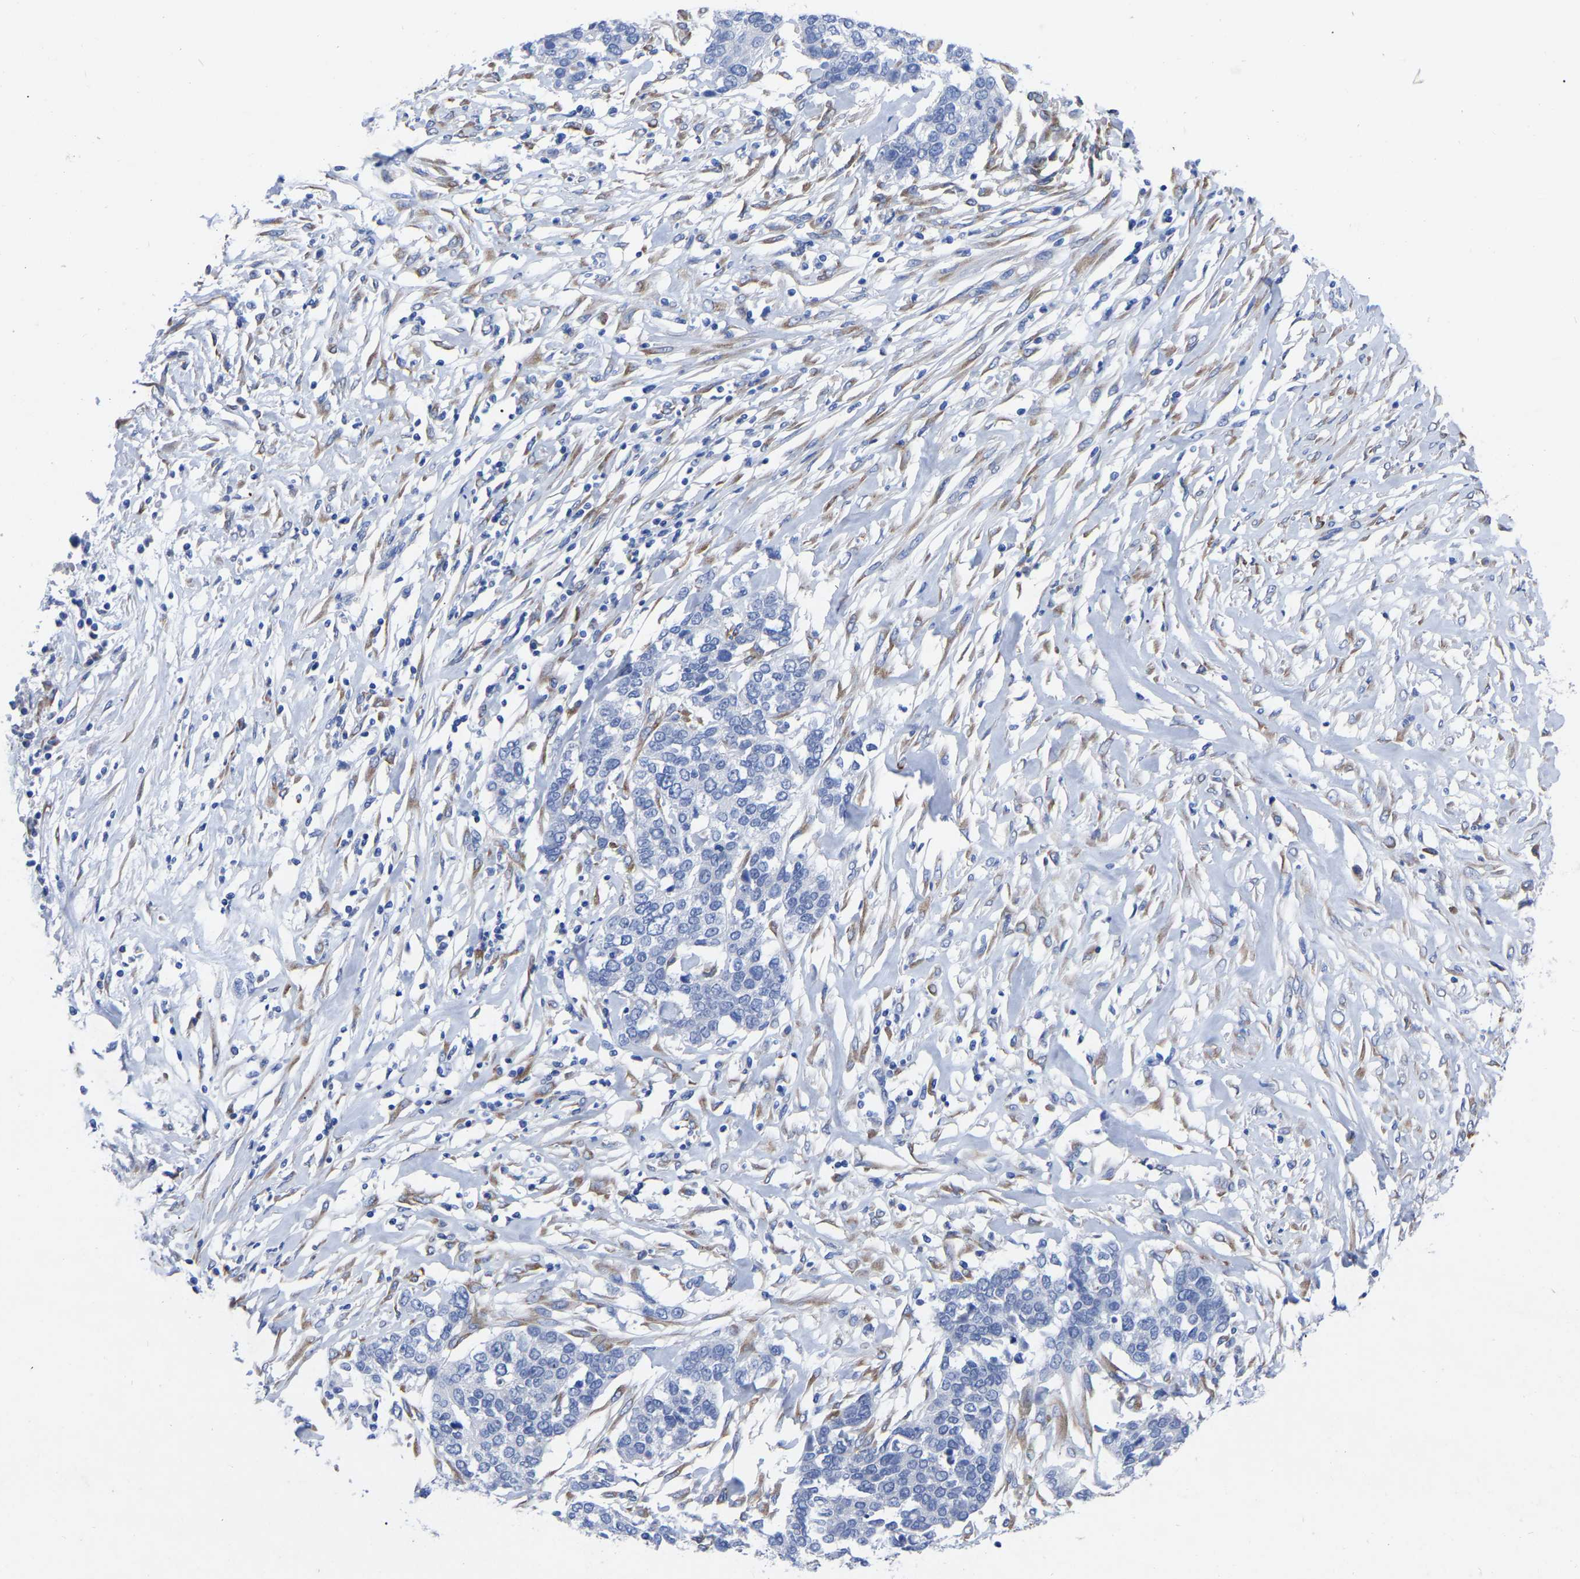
{"staining": {"intensity": "negative", "quantity": "none", "location": "none"}, "tissue": "ovarian cancer", "cell_type": "Tumor cells", "image_type": "cancer", "snomed": [{"axis": "morphology", "description": "Cystadenocarcinoma, serous, NOS"}, {"axis": "topography", "description": "Ovary"}], "caption": "This is an immunohistochemistry photomicrograph of ovarian cancer. There is no expression in tumor cells.", "gene": "GDF3", "patient": {"sex": "female", "age": 44}}